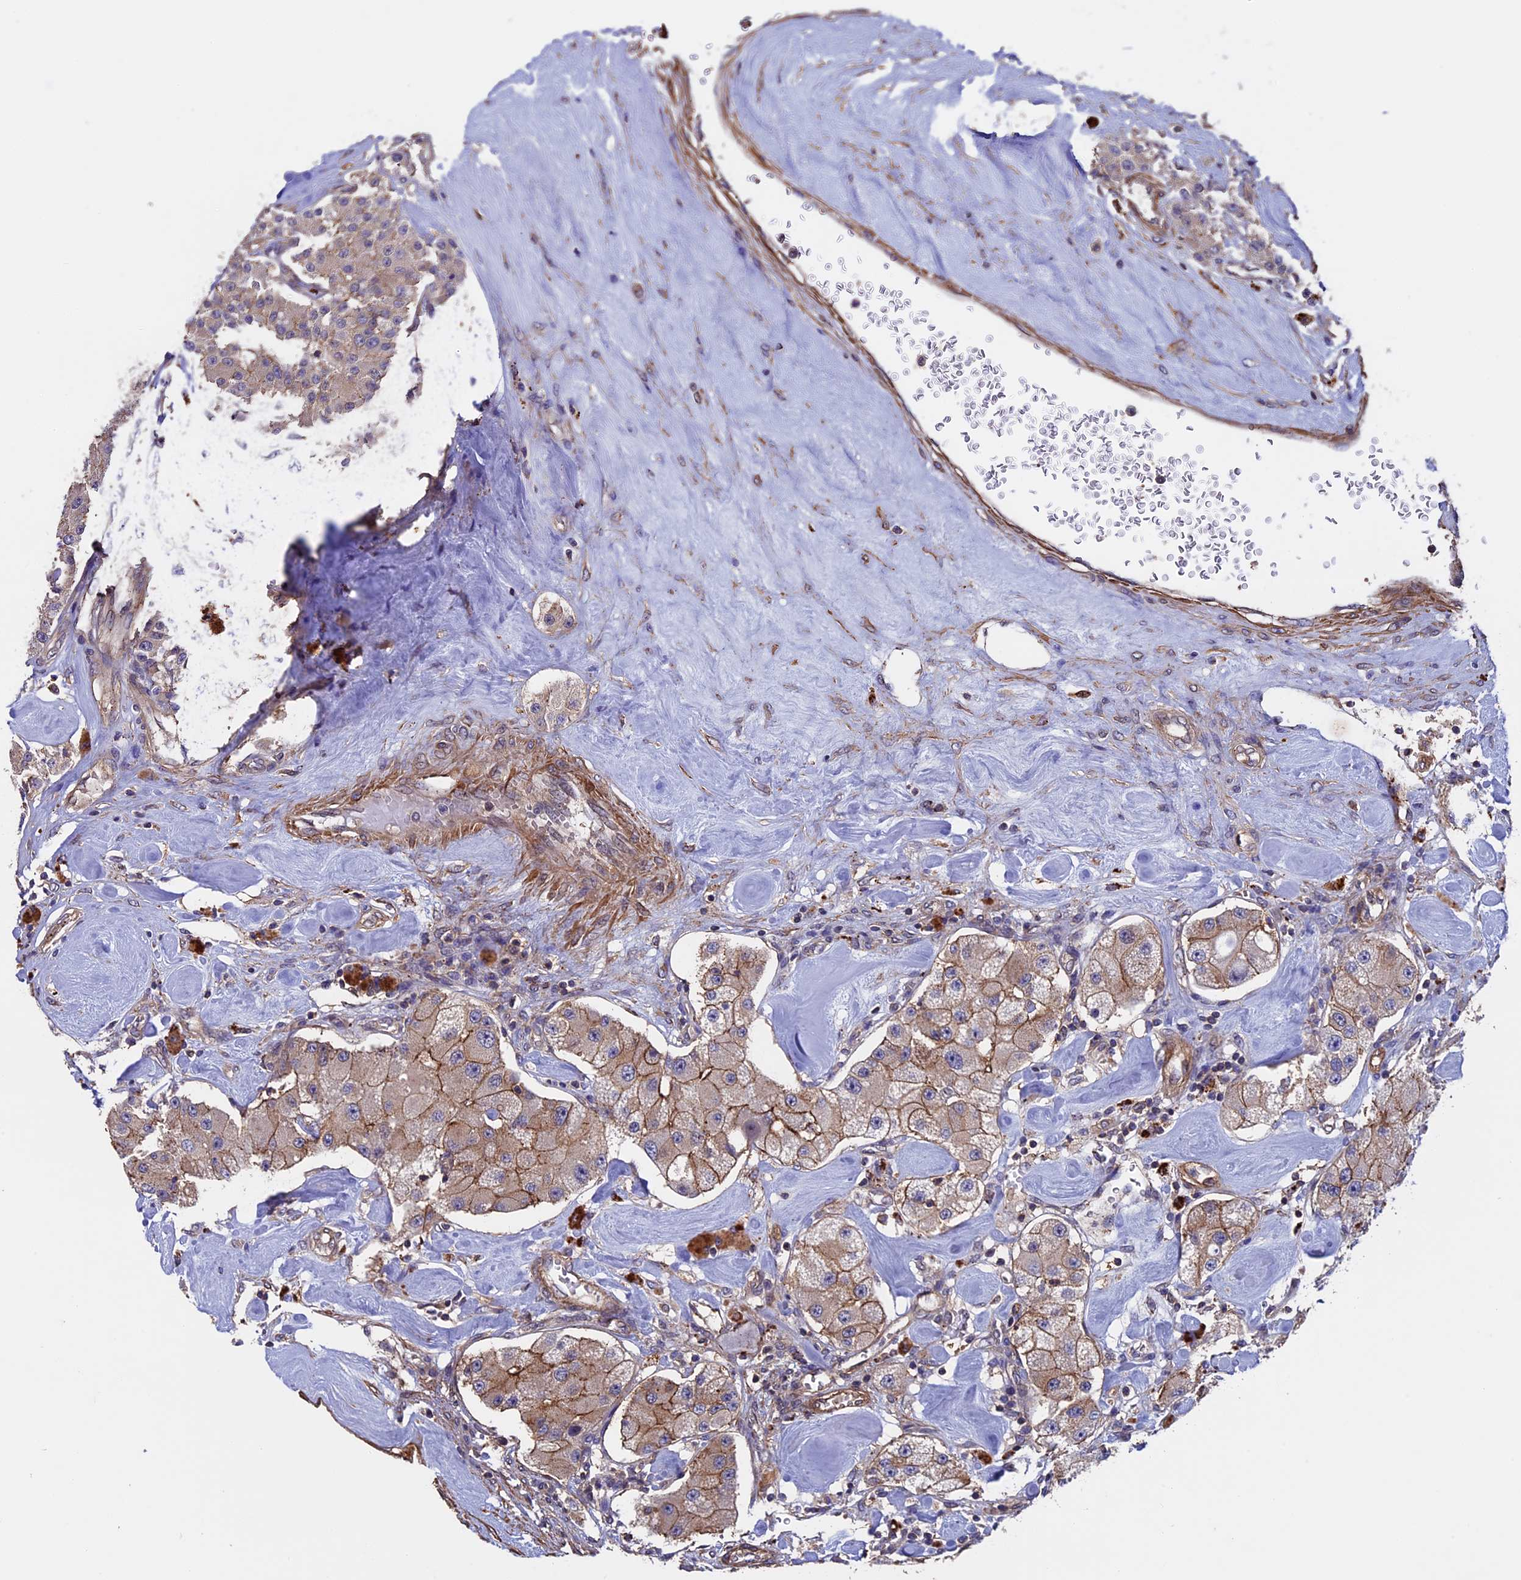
{"staining": {"intensity": "moderate", "quantity": "25%-75%", "location": "cytoplasmic/membranous"}, "tissue": "carcinoid", "cell_type": "Tumor cells", "image_type": "cancer", "snomed": [{"axis": "morphology", "description": "Carcinoid, malignant, NOS"}, {"axis": "topography", "description": "Pancreas"}], "caption": "The image shows a brown stain indicating the presence of a protein in the cytoplasmic/membranous of tumor cells in carcinoid. (brown staining indicates protein expression, while blue staining denotes nuclei).", "gene": "SLC9A5", "patient": {"sex": "male", "age": 41}}